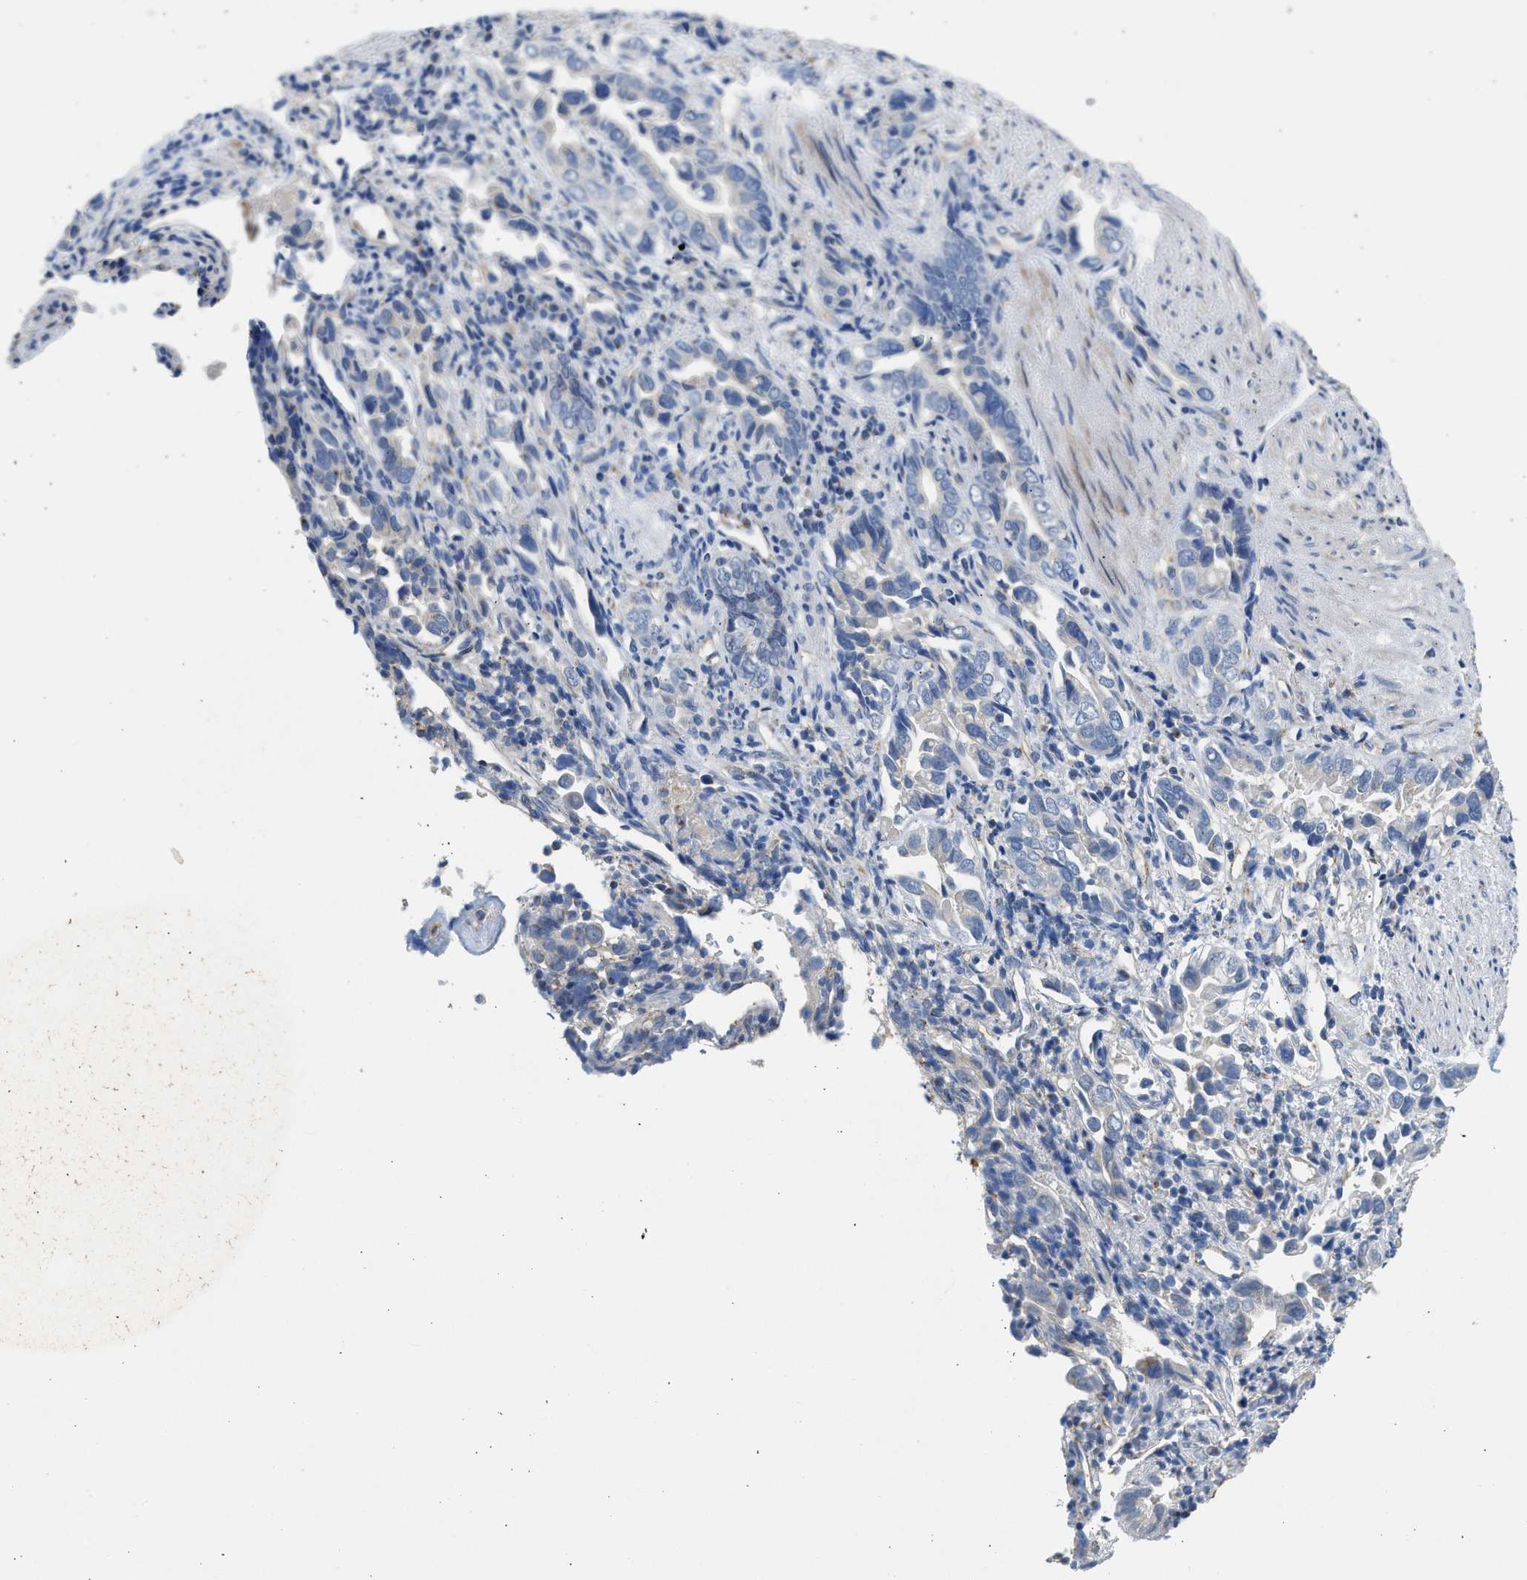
{"staining": {"intensity": "negative", "quantity": "none", "location": "none"}, "tissue": "liver cancer", "cell_type": "Tumor cells", "image_type": "cancer", "snomed": [{"axis": "morphology", "description": "Cholangiocarcinoma"}, {"axis": "topography", "description": "Liver"}], "caption": "Immunohistochemical staining of liver cholangiocarcinoma shows no significant expression in tumor cells. (Immunohistochemistry, brightfield microscopy, high magnification).", "gene": "IPO8", "patient": {"sex": "female", "age": 79}}